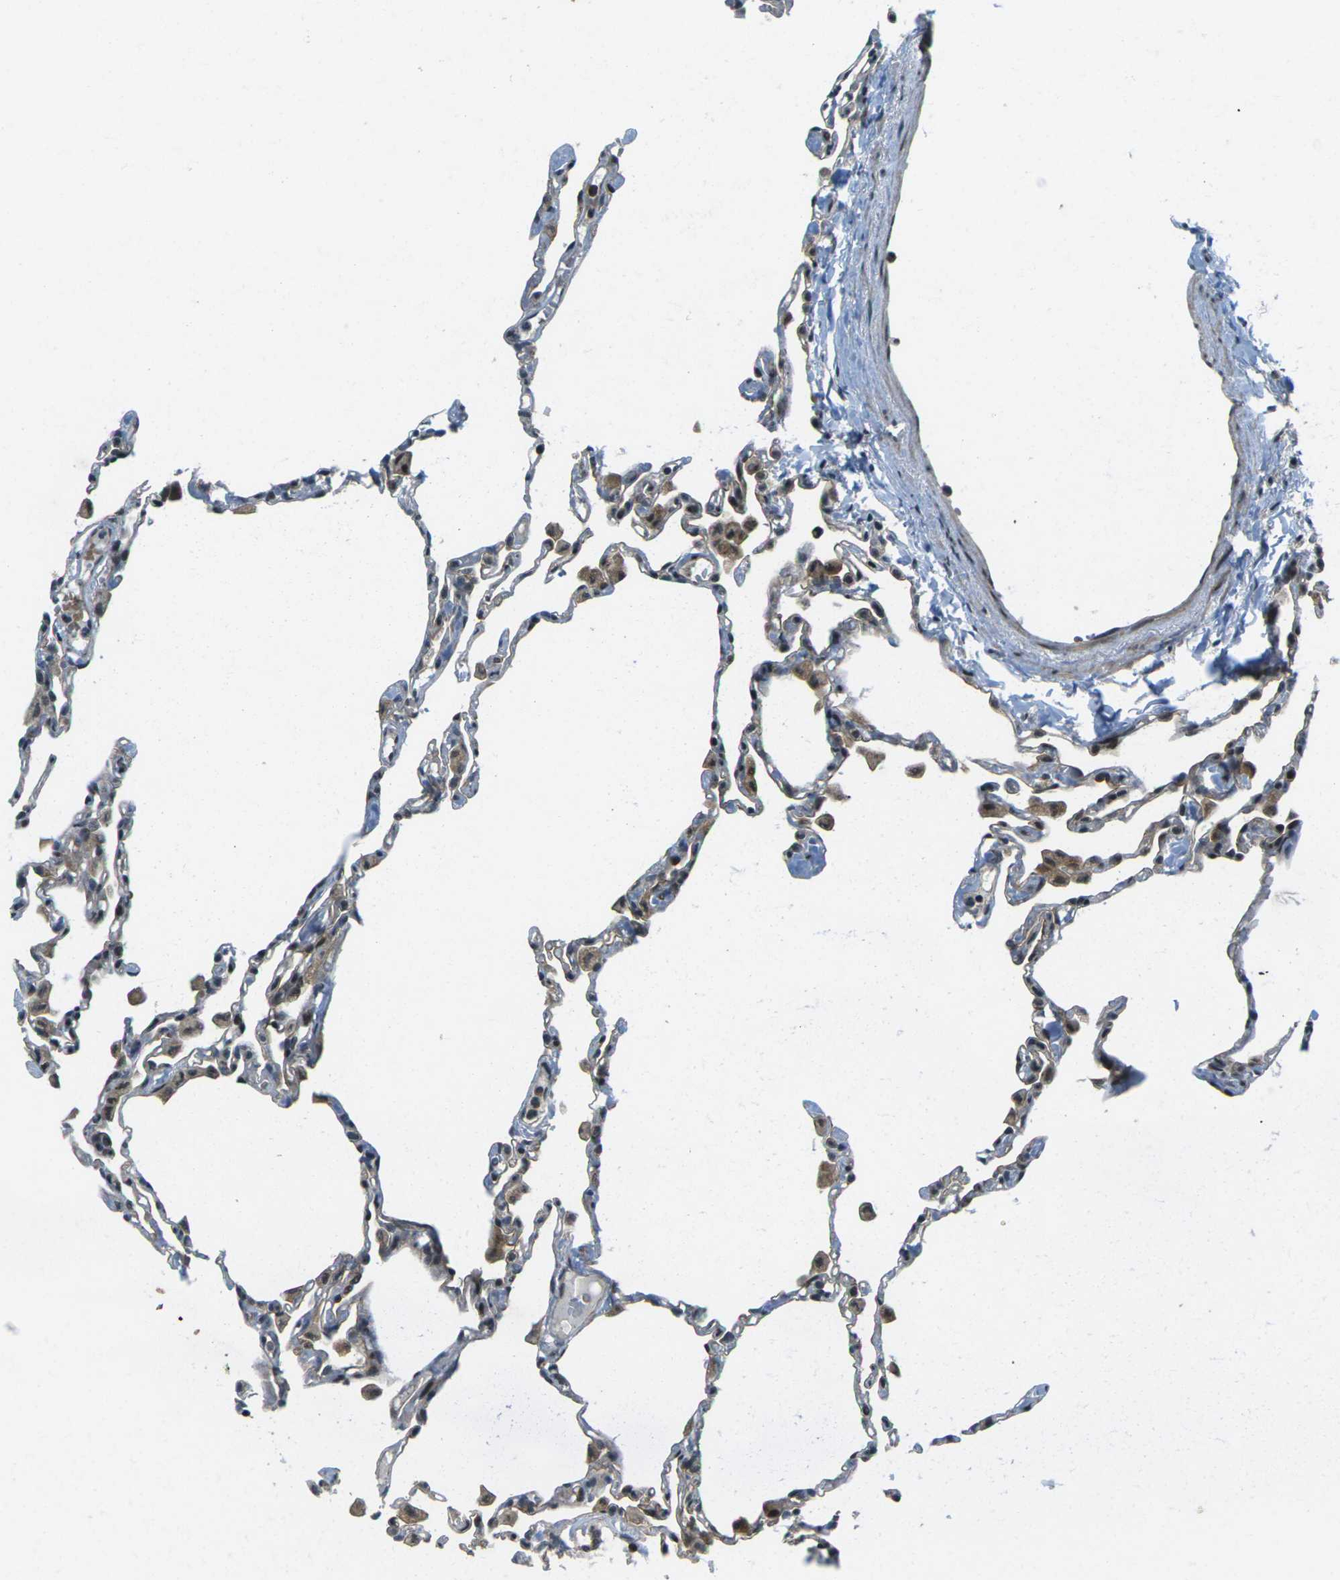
{"staining": {"intensity": "moderate", "quantity": "25%-75%", "location": "cytoplasmic/membranous,nuclear"}, "tissue": "lung", "cell_type": "Alveolar cells", "image_type": "normal", "snomed": [{"axis": "morphology", "description": "Normal tissue, NOS"}, {"axis": "topography", "description": "Lung"}], "caption": "Normal lung was stained to show a protein in brown. There is medium levels of moderate cytoplasmic/membranous,nuclear expression in about 25%-75% of alveolar cells. (DAB (3,3'-diaminobenzidine) = brown stain, brightfield microscopy at high magnification).", "gene": "UBE2S", "patient": {"sex": "female", "age": 49}}